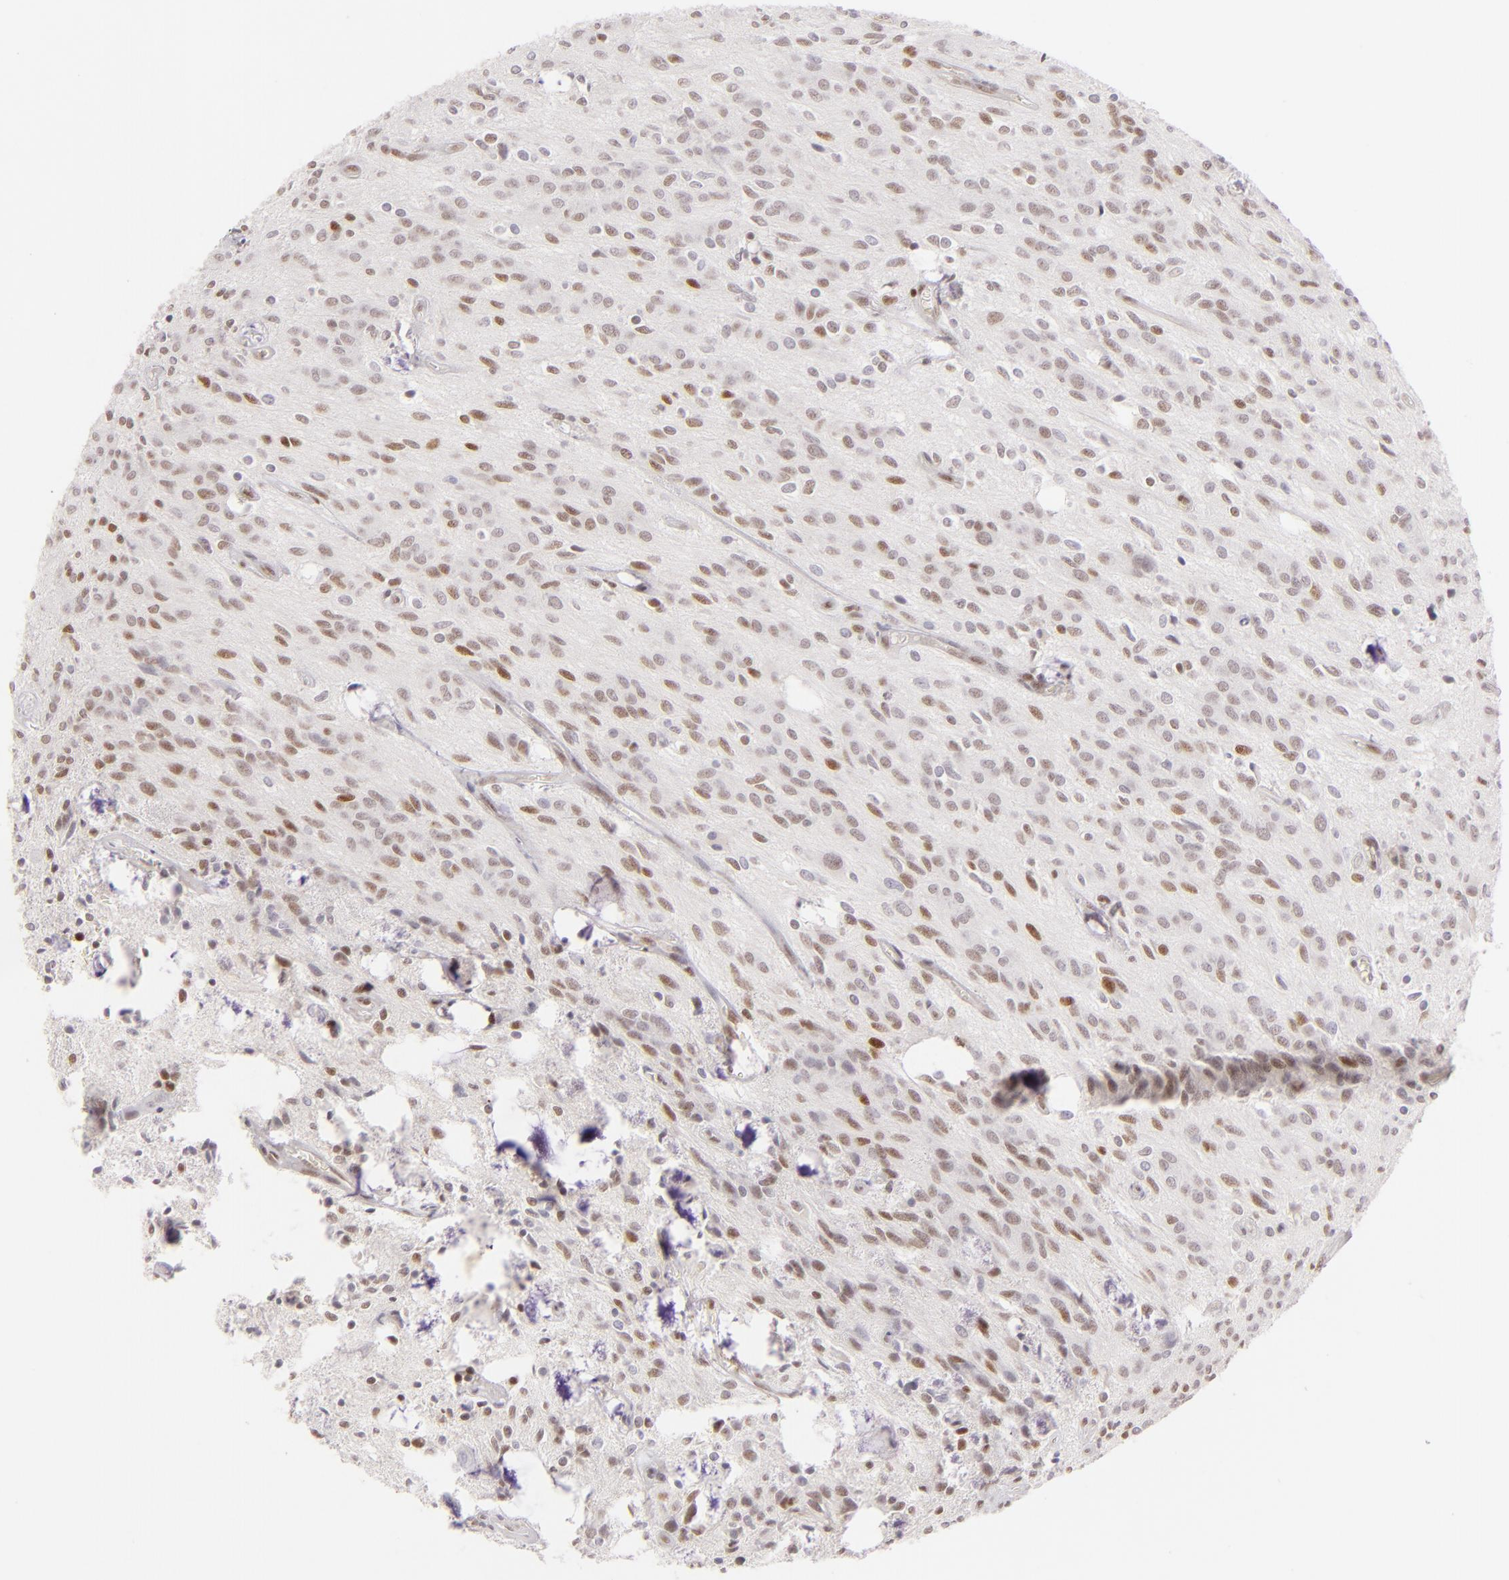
{"staining": {"intensity": "weak", "quantity": "<25%", "location": "nuclear"}, "tissue": "glioma", "cell_type": "Tumor cells", "image_type": "cancer", "snomed": [{"axis": "morphology", "description": "Glioma, malignant, Low grade"}, {"axis": "topography", "description": "Brain"}], "caption": "DAB (3,3'-diaminobenzidine) immunohistochemical staining of human low-grade glioma (malignant) shows no significant staining in tumor cells. (Brightfield microscopy of DAB immunohistochemistry at high magnification).", "gene": "POU2F1", "patient": {"sex": "female", "age": 15}}